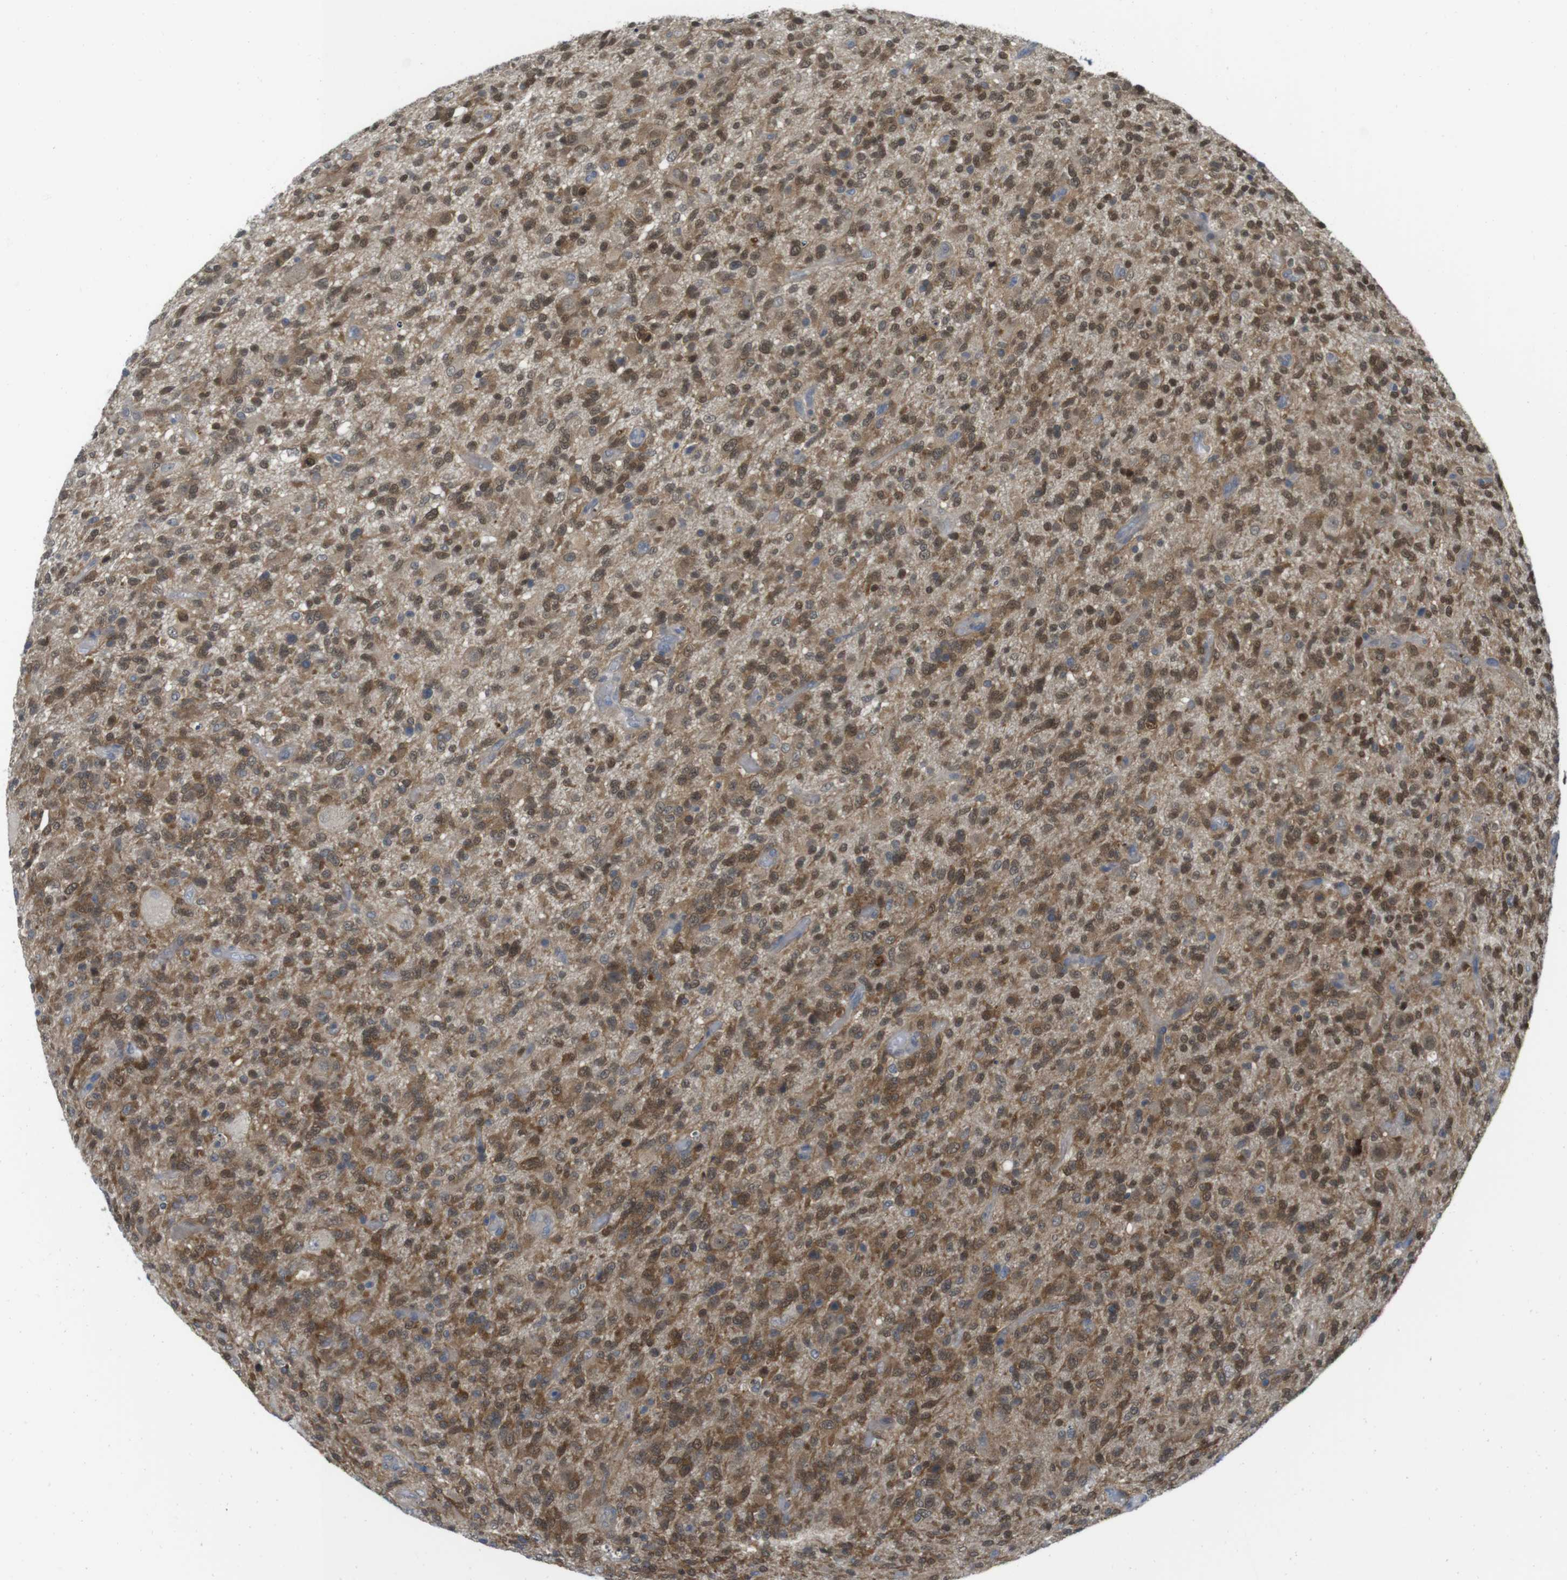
{"staining": {"intensity": "strong", "quantity": ">75%", "location": "cytoplasmic/membranous,nuclear"}, "tissue": "glioma", "cell_type": "Tumor cells", "image_type": "cancer", "snomed": [{"axis": "morphology", "description": "Glioma, malignant, High grade"}, {"axis": "topography", "description": "Brain"}], "caption": "Glioma stained with a protein marker reveals strong staining in tumor cells.", "gene": "CASP2", "patient": {"sex": "male", "age": 71}}